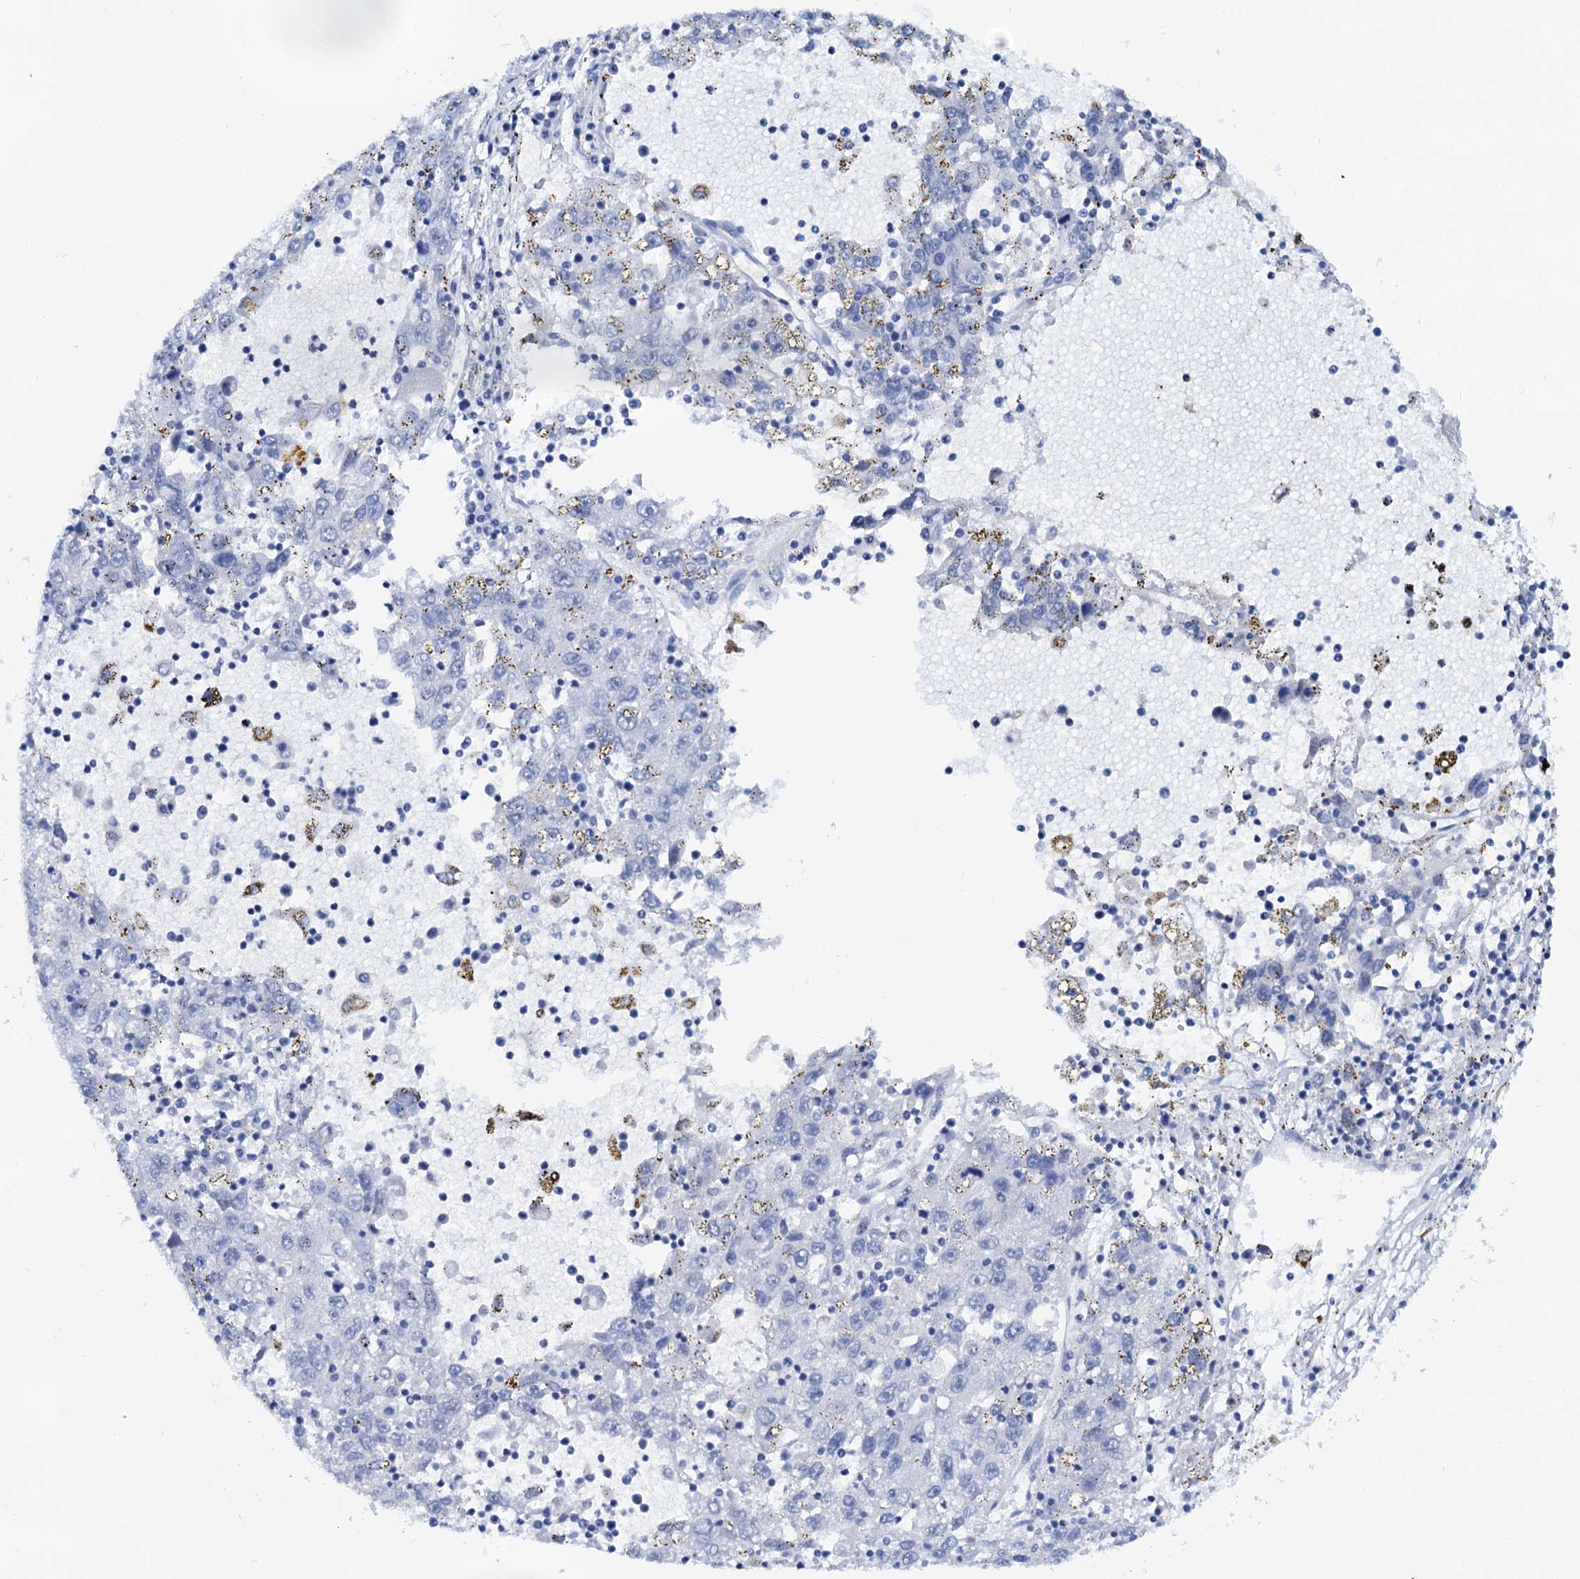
{"staining": {"intensity": "negative", "quantity": "none", "location": "none"}, "tissue": "liver cancer", "cell_type": "Tumor cells", "image_type": "cancer", "snomed": [{"axis": "morphology", "description": "Carcinoma, Hepatocellular, NOS"}, {"axis": "topography", "description": "Liver"}], "caption": "Immunohistochemistry of human liver cancer (hepatocellular carcinoma) demonstrates no positivity in tumor cells.", "gene": "PTGES3", "patient": {"sex": "male", "age": 49}}